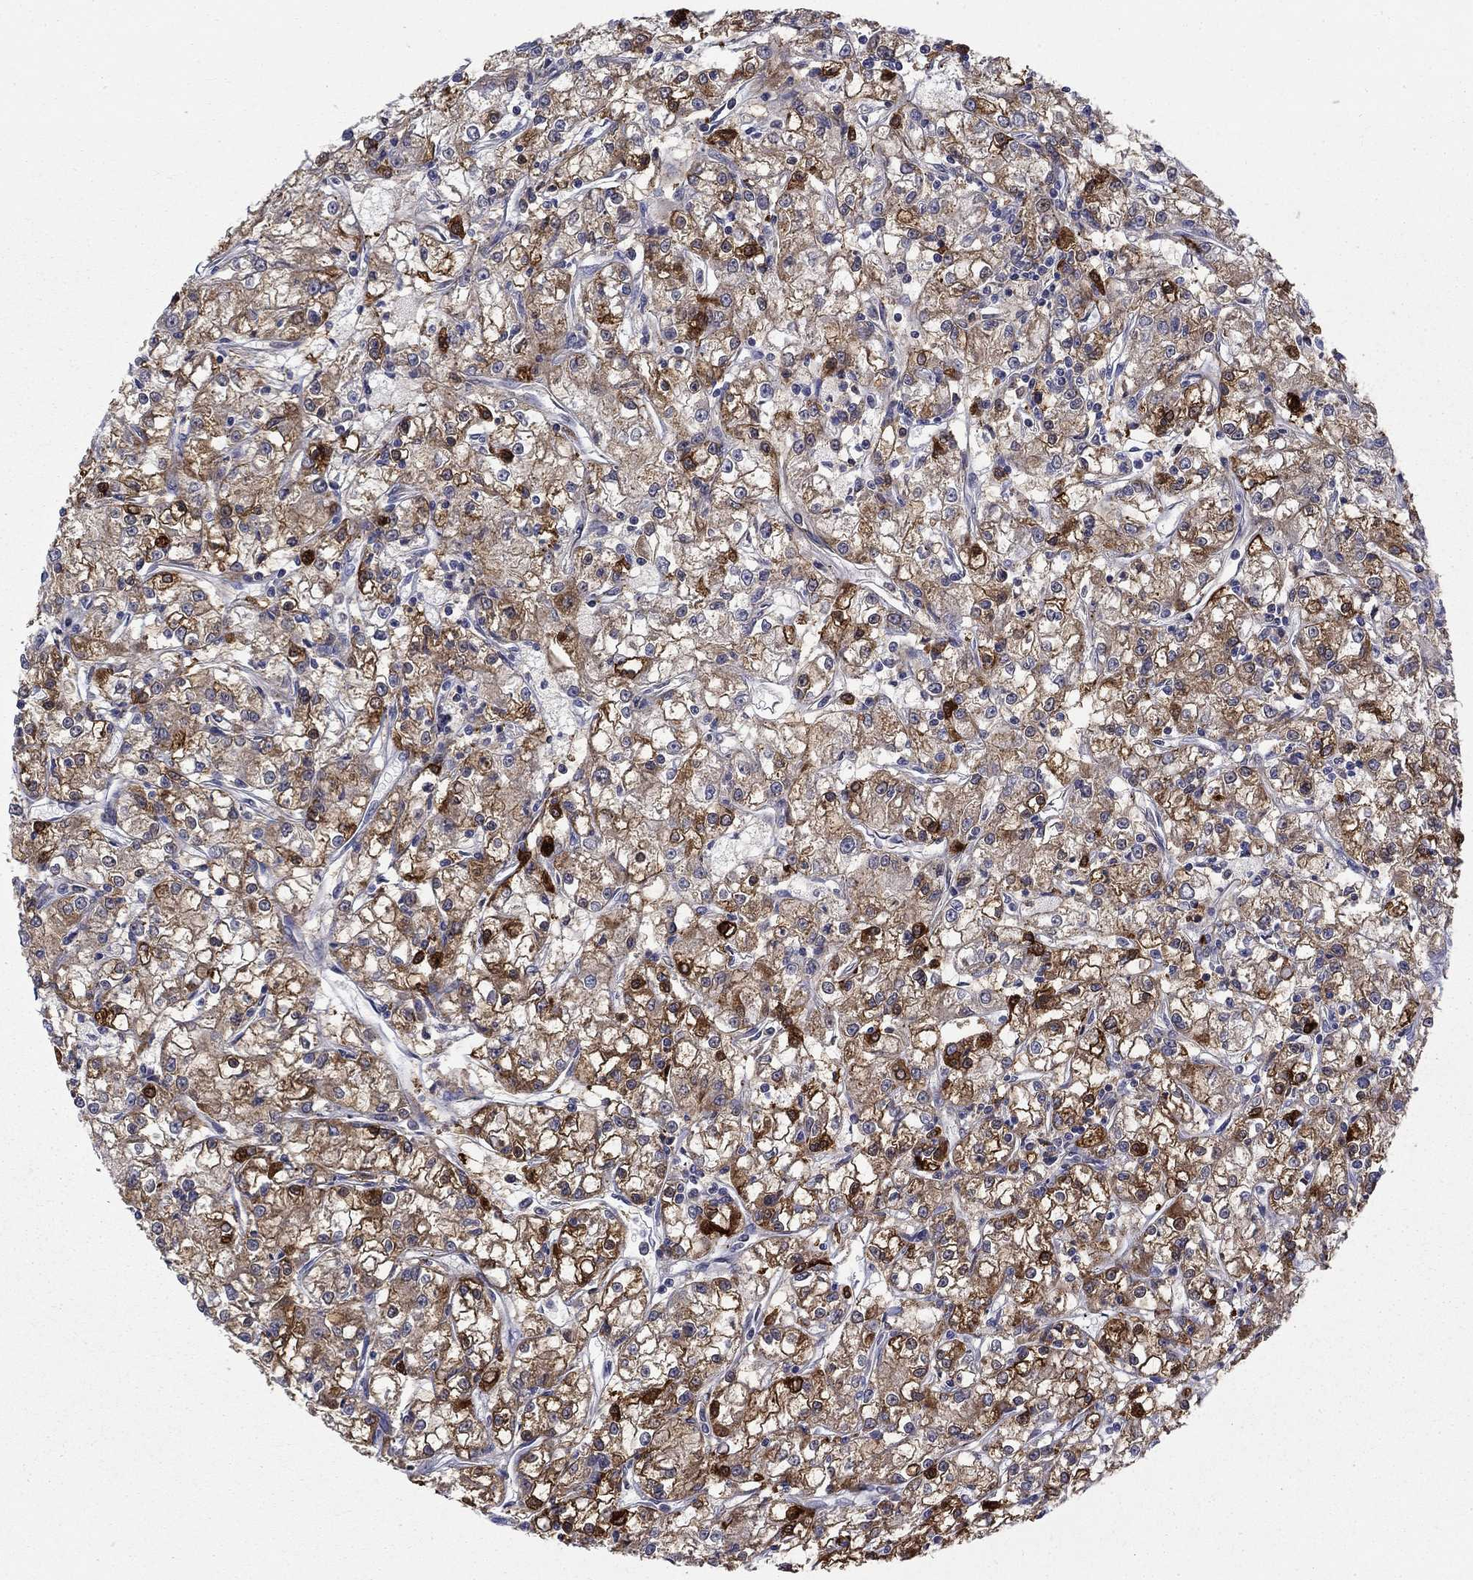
{"staining": {"intensity": "strong", "quantity": "25%-75%", "location": "cytoplasmic/membranous"}, "tissue": "renal cancer", "cell_type": "Tumor cells", "image_type": "cancer", "snomed": [{"axis": "morphology", "description": "Adenocarcinoma, NOS"}, {"axis": "topography", "description": "Kidney"}], "caption": "This micrograph reveals immunohistochemistry (IHC) staining of human renal cancer (adenocarcinoma), with high strong cytoplasmic/membranous staining in approximately 25%-75% of tumor cells.", "gene": "PCBP3", "patient": {"sex": "female", "age": 59}}